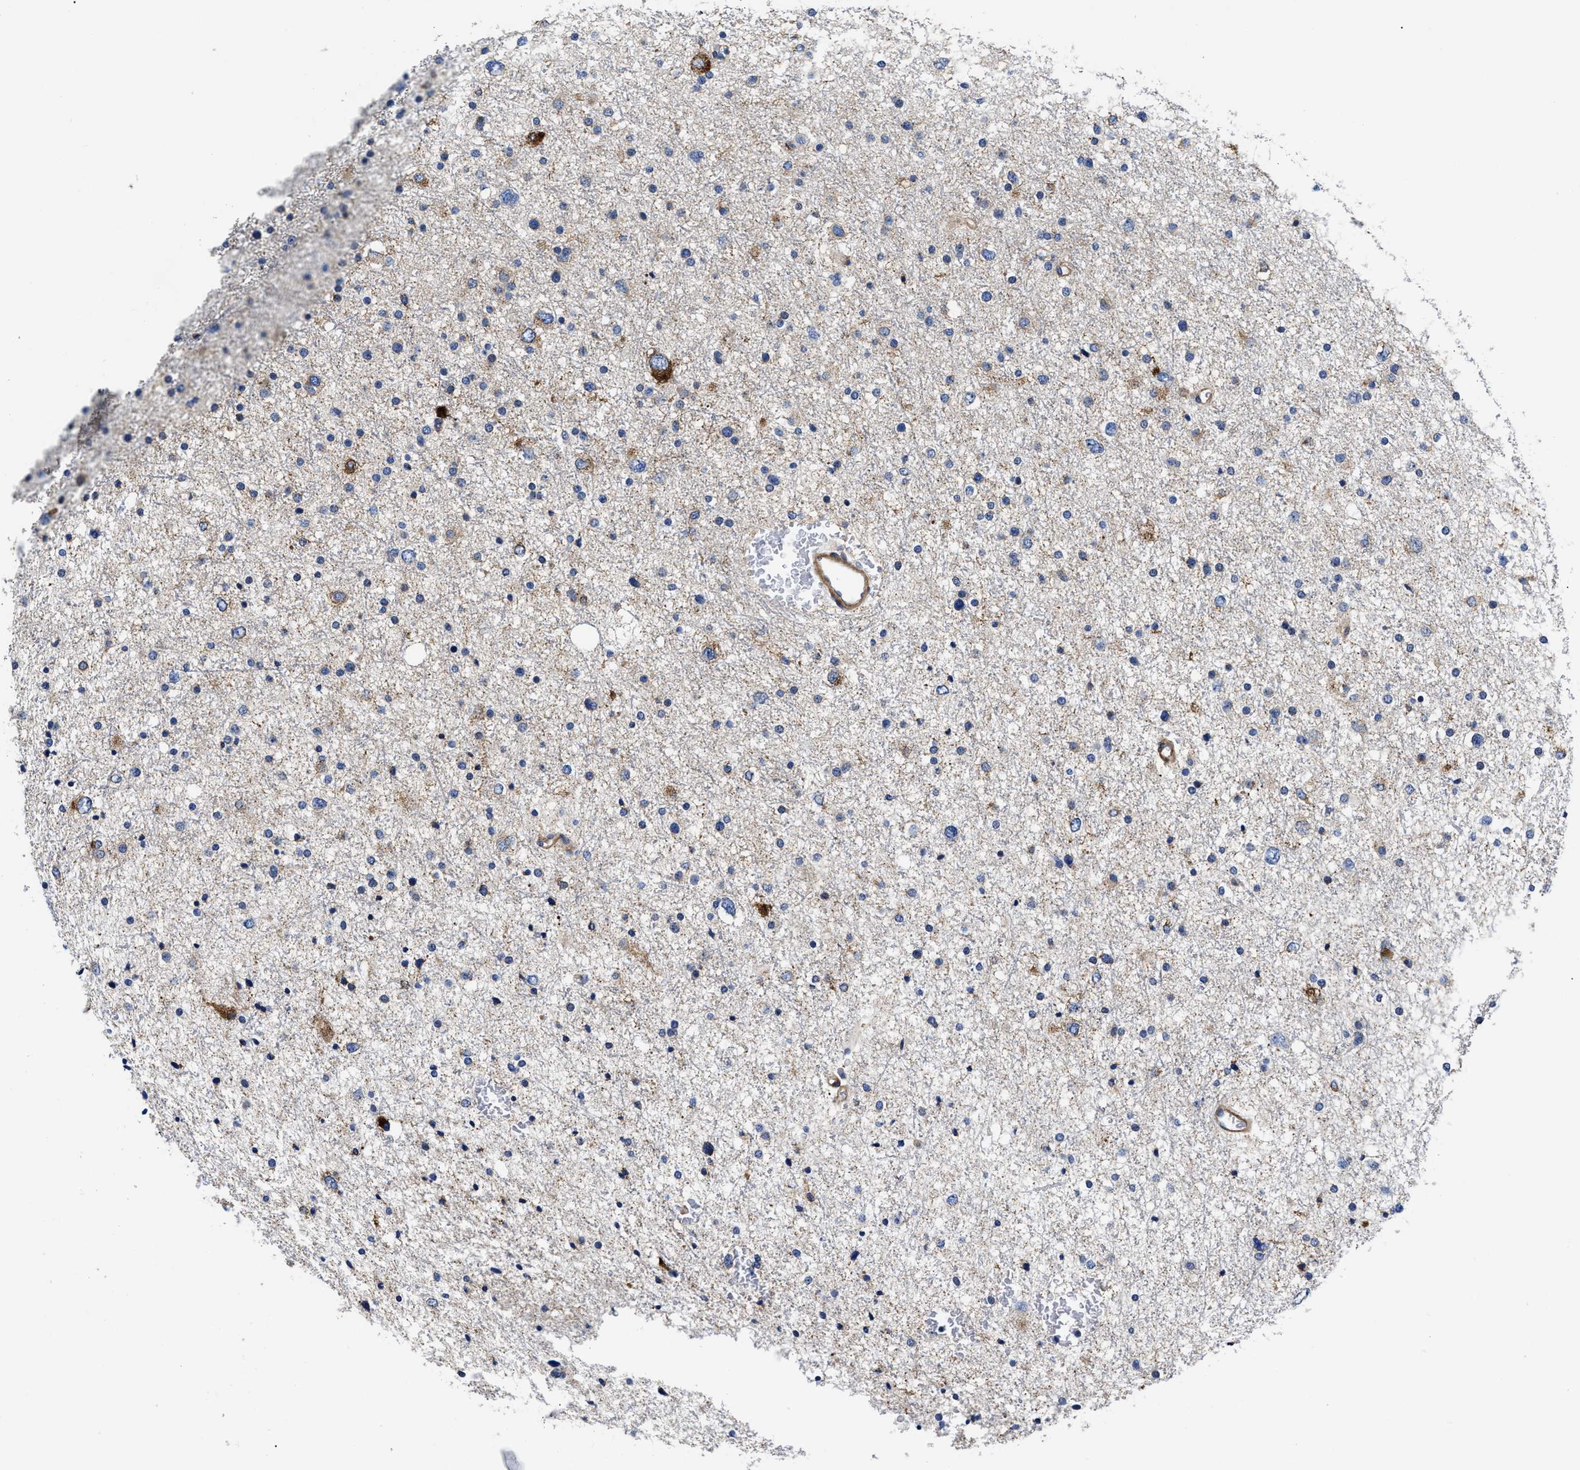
{"staining": {"intensity": "moderate", "quantity": "25%-75%", "location": "cytoplasmic/membranous"}, "tissue": "glioma", "cell_type": "Tumor cells", "image_type": "cancer", "snomed": [{"axis": "morphology", "description": "Glioma, malignant, Low grade"}, {"axis": "topography", "description": "Brain"}], "caption": "High-power microscopy captured an immunohistochemistry micrograph of malignant glioma (low-grade), revealing moderate cytoplasmic/membranous expression in approximately 25%-75% of tumor cells. The protein is shown in brown color, while the nuclei are stained blue.", "gene": "SLC35F1", "patient": {"sex": "female", "age": 37}}